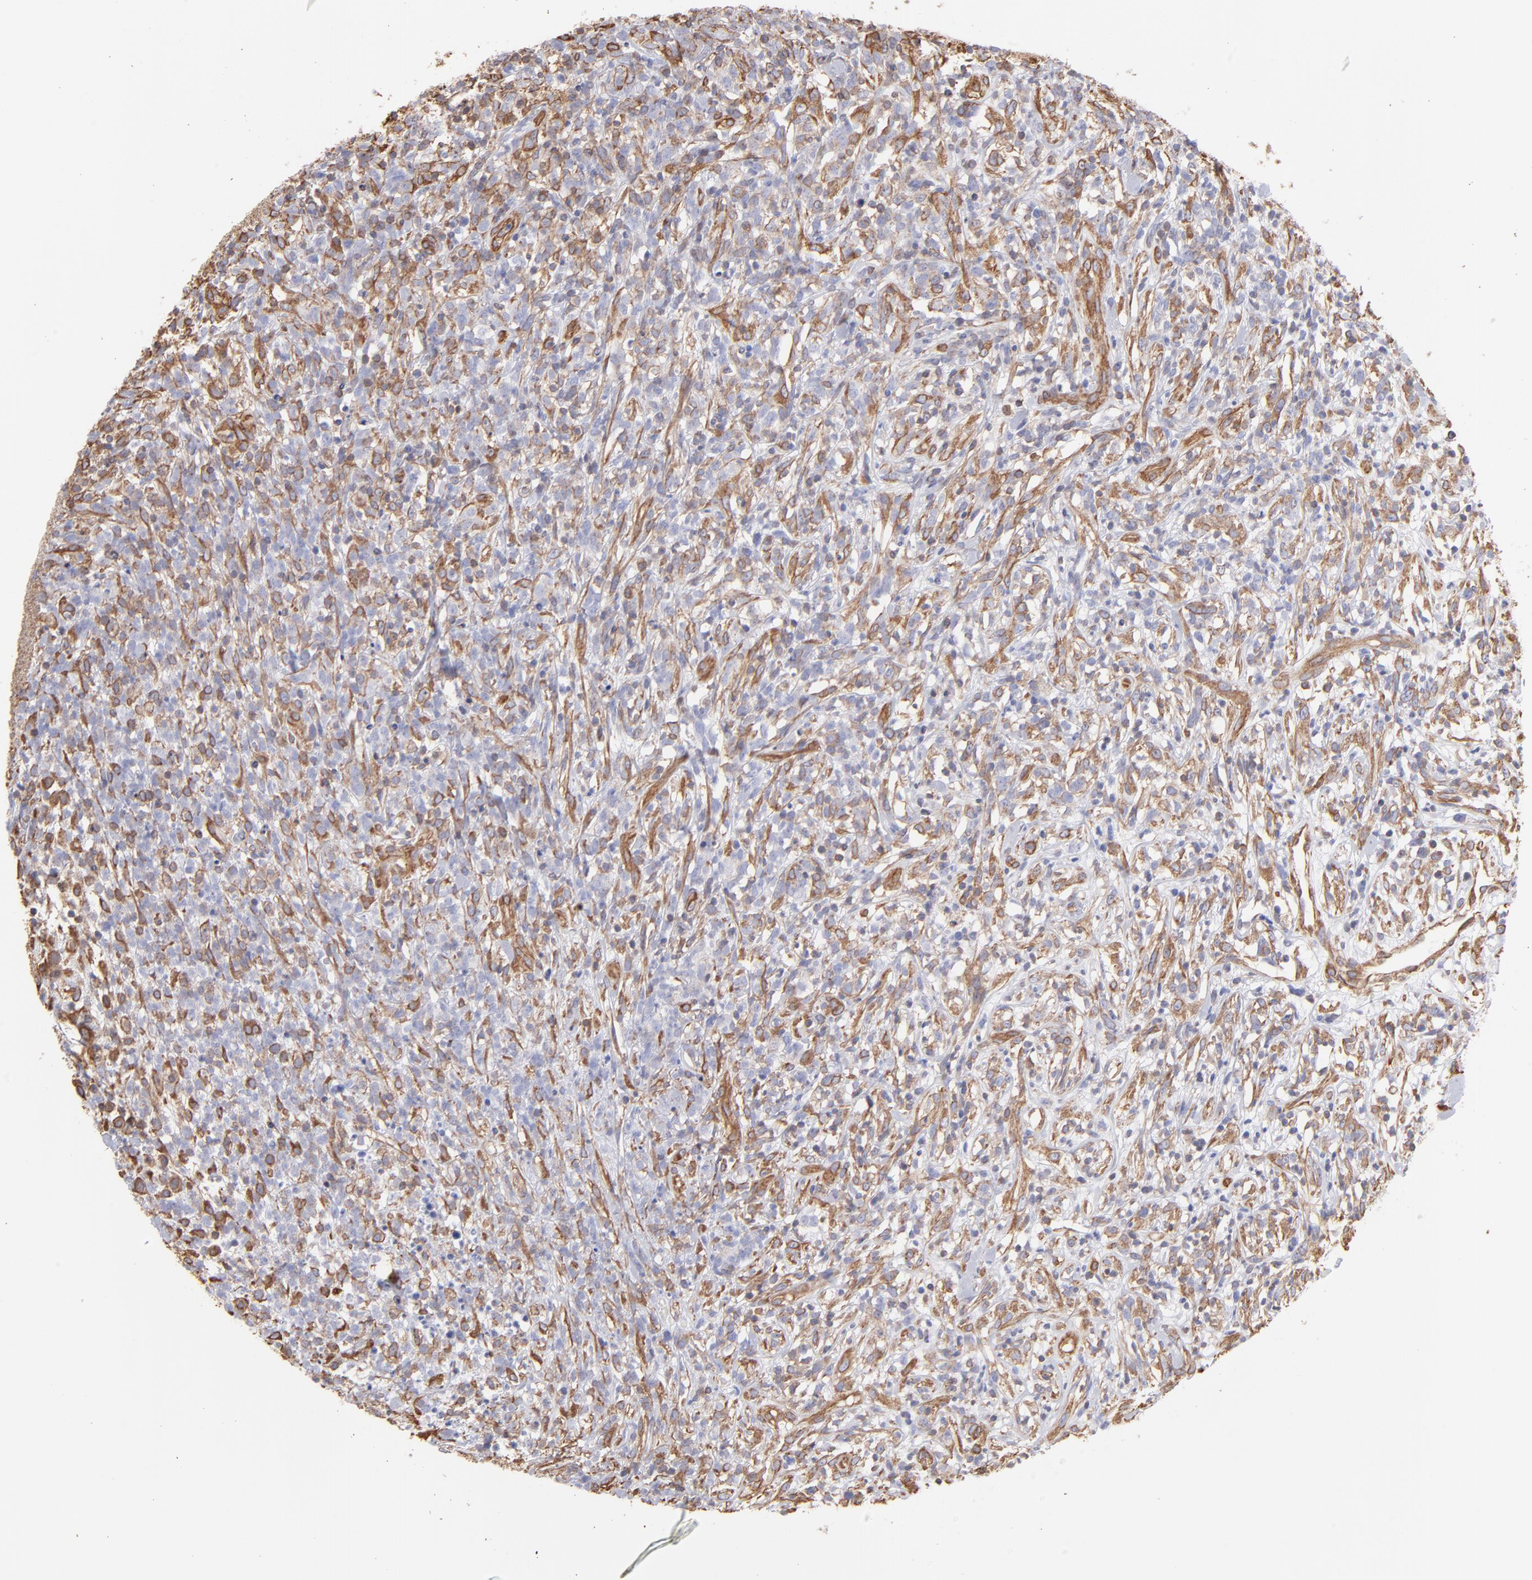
{"staining": {"intensity": "negative", "quantity": "none", "location": "none"}, "tissue": "lymphoma", "cell_type": "Tumor cells", "image_type": "cancer", "snomed": [{"axis": "morphology", "description": "Malignant lymphoma, non-Hodgkin's type, High grade"}, {"axis": "topography", "description": "Lymph node"}], "caption": "This is an IHC image of lymphoma. There is no positivity in tumor cells.", "gene": "PLEC", "patient": {"sex": "female", "age": 73}}